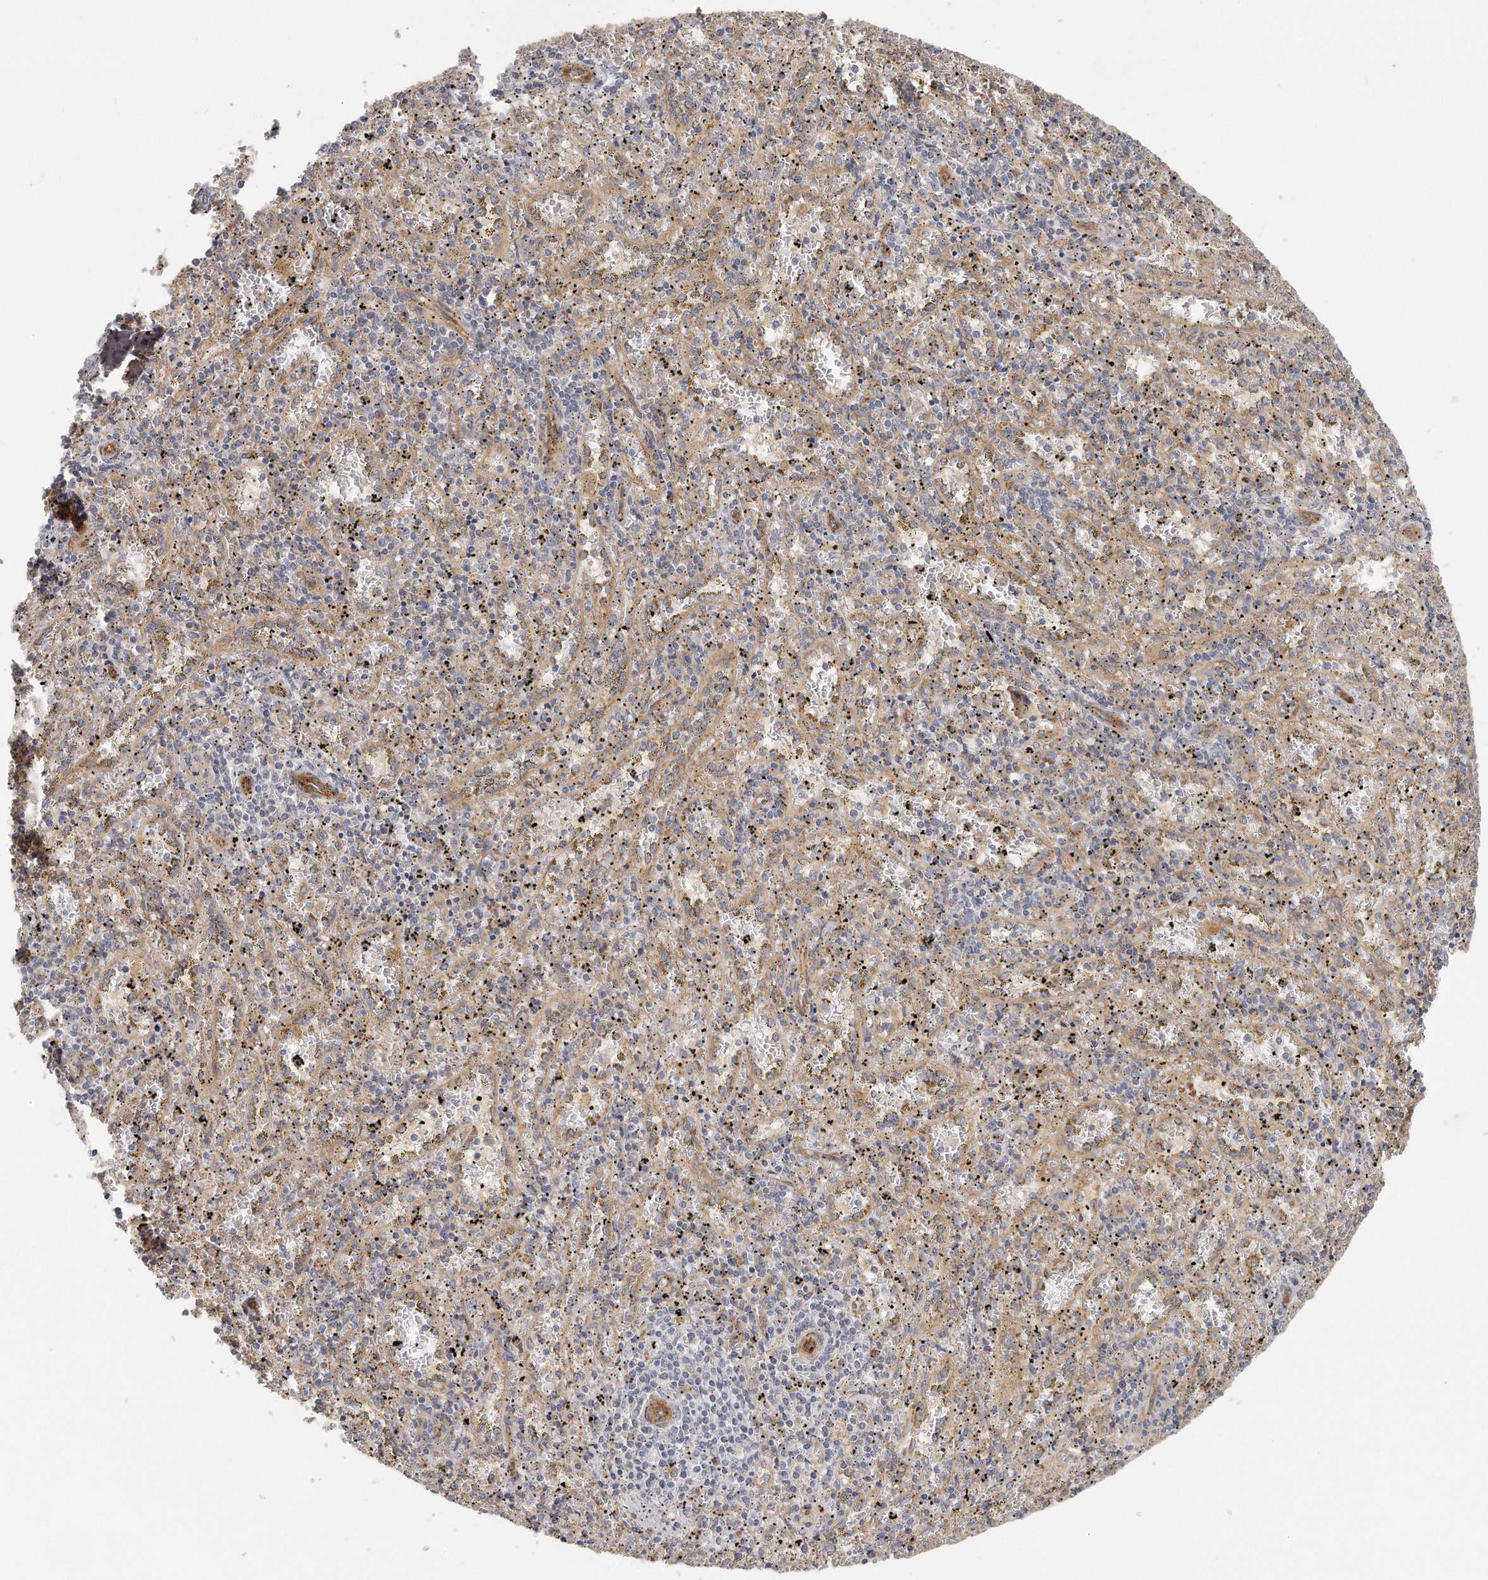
{"staining": {"intensity": "negative", "quantity": "none", "location": "none"}, "tissue": "spleen", "cell_type": "Cells in red pulp", "image_type": "normal", "snomed": [{"axis": "morphology", "description": "Normal tissue, NOS"}, {"axis": "topography", "description": "Spleen"}], "caption": "DAB (3,3'-diaminobenzidine) immunohistochemical staining of normal human spleen exhibits no significant positivity in cells in red pulp.", "gene": "MTERF4", "patient": {"sex": "male", "age": 11}}